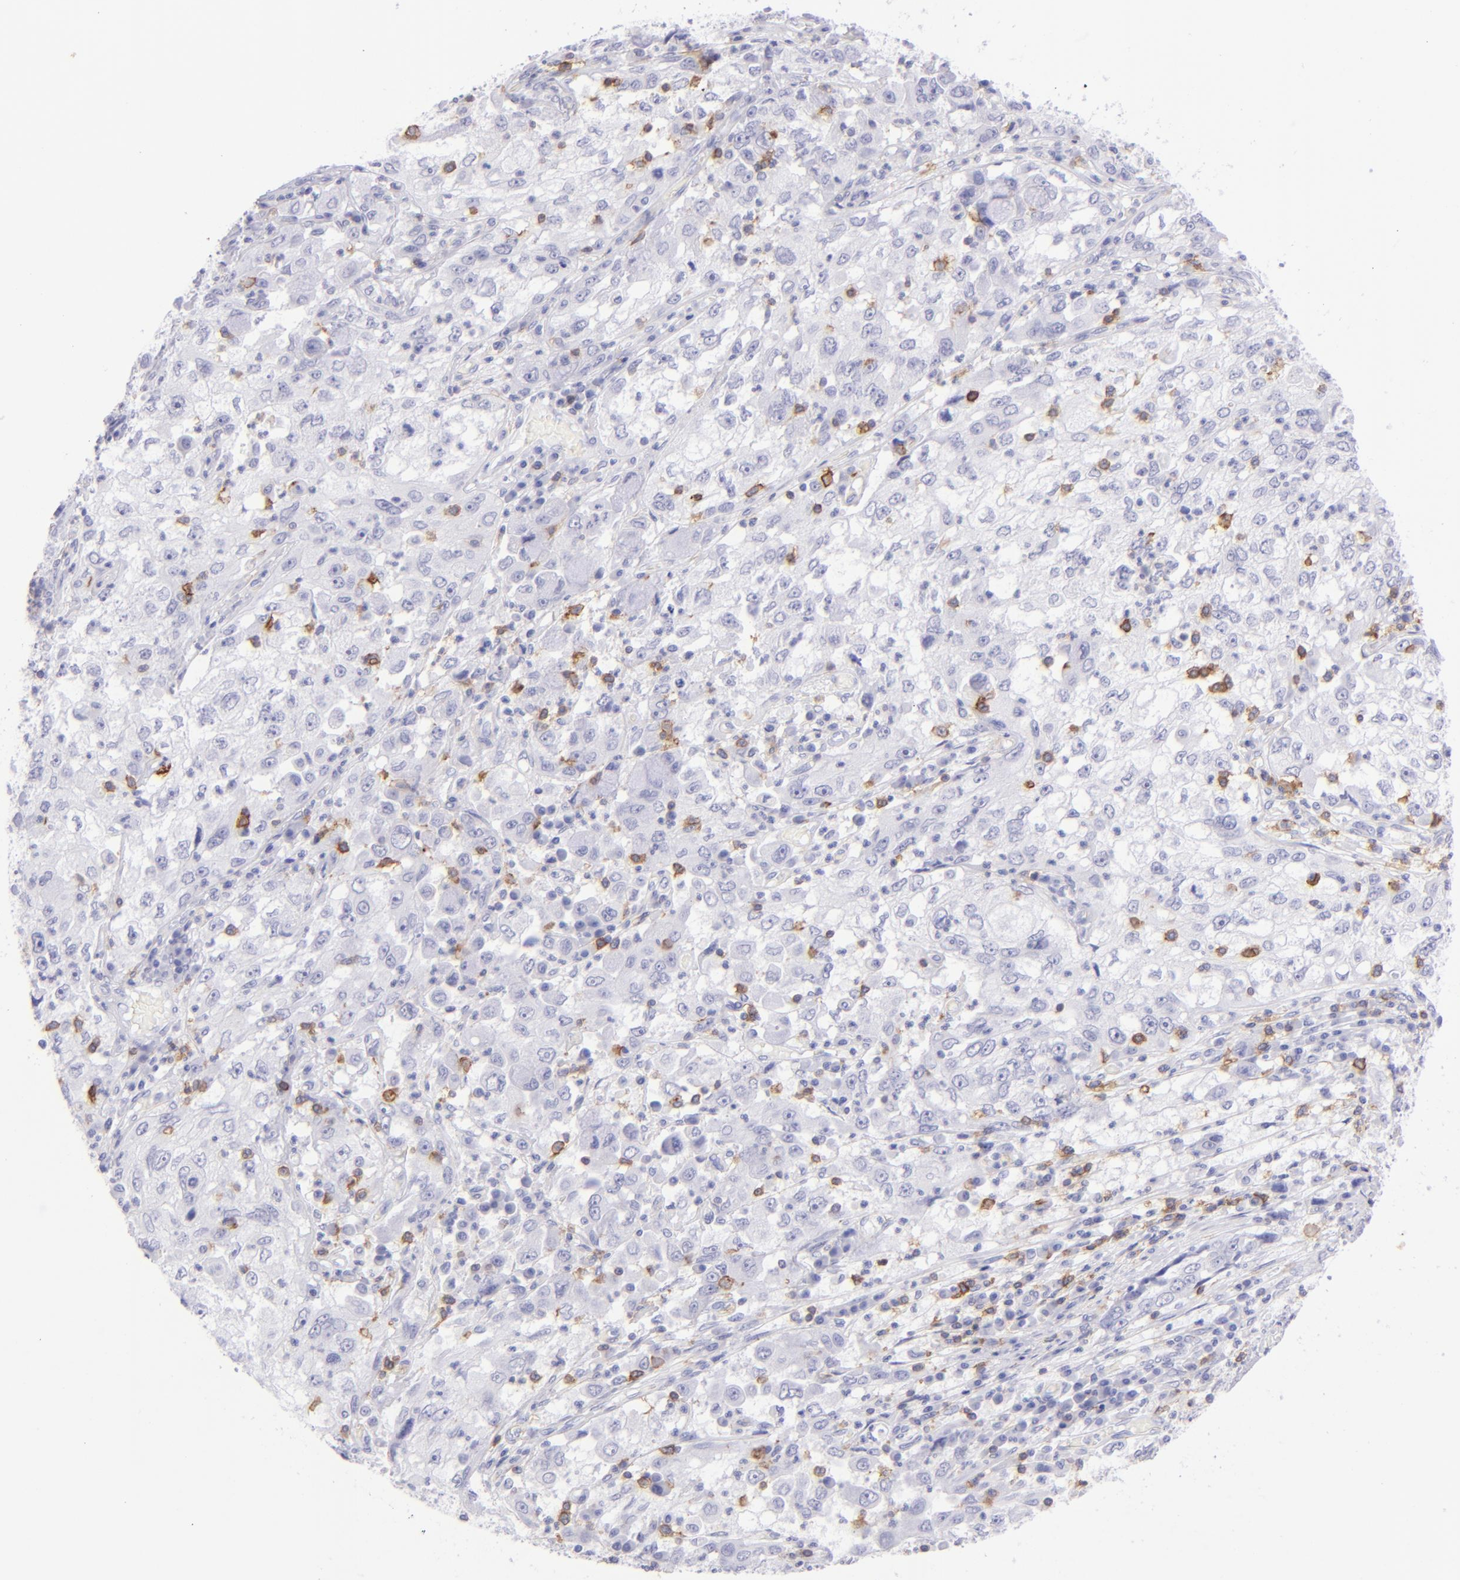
{"staining": {"intensity": "negative", "quantity": "none", "location": "none"}, "tissue": "cervical cancer", "cell_type": "Tumor cells", "image_type": "cancer", "snomed": [{"axis": "morphology", "description": "Squamous cell carcinoma, NOS"}, {"axis": "topography", "description": "Cervix"}], "caption": "DAB immunohistochemical staining of human squamous cell carcinoma (cervical) reveals no significant positivity in tumor cells.", "gene": "CD69", "patient": {"sex": "female", "age": 36}}